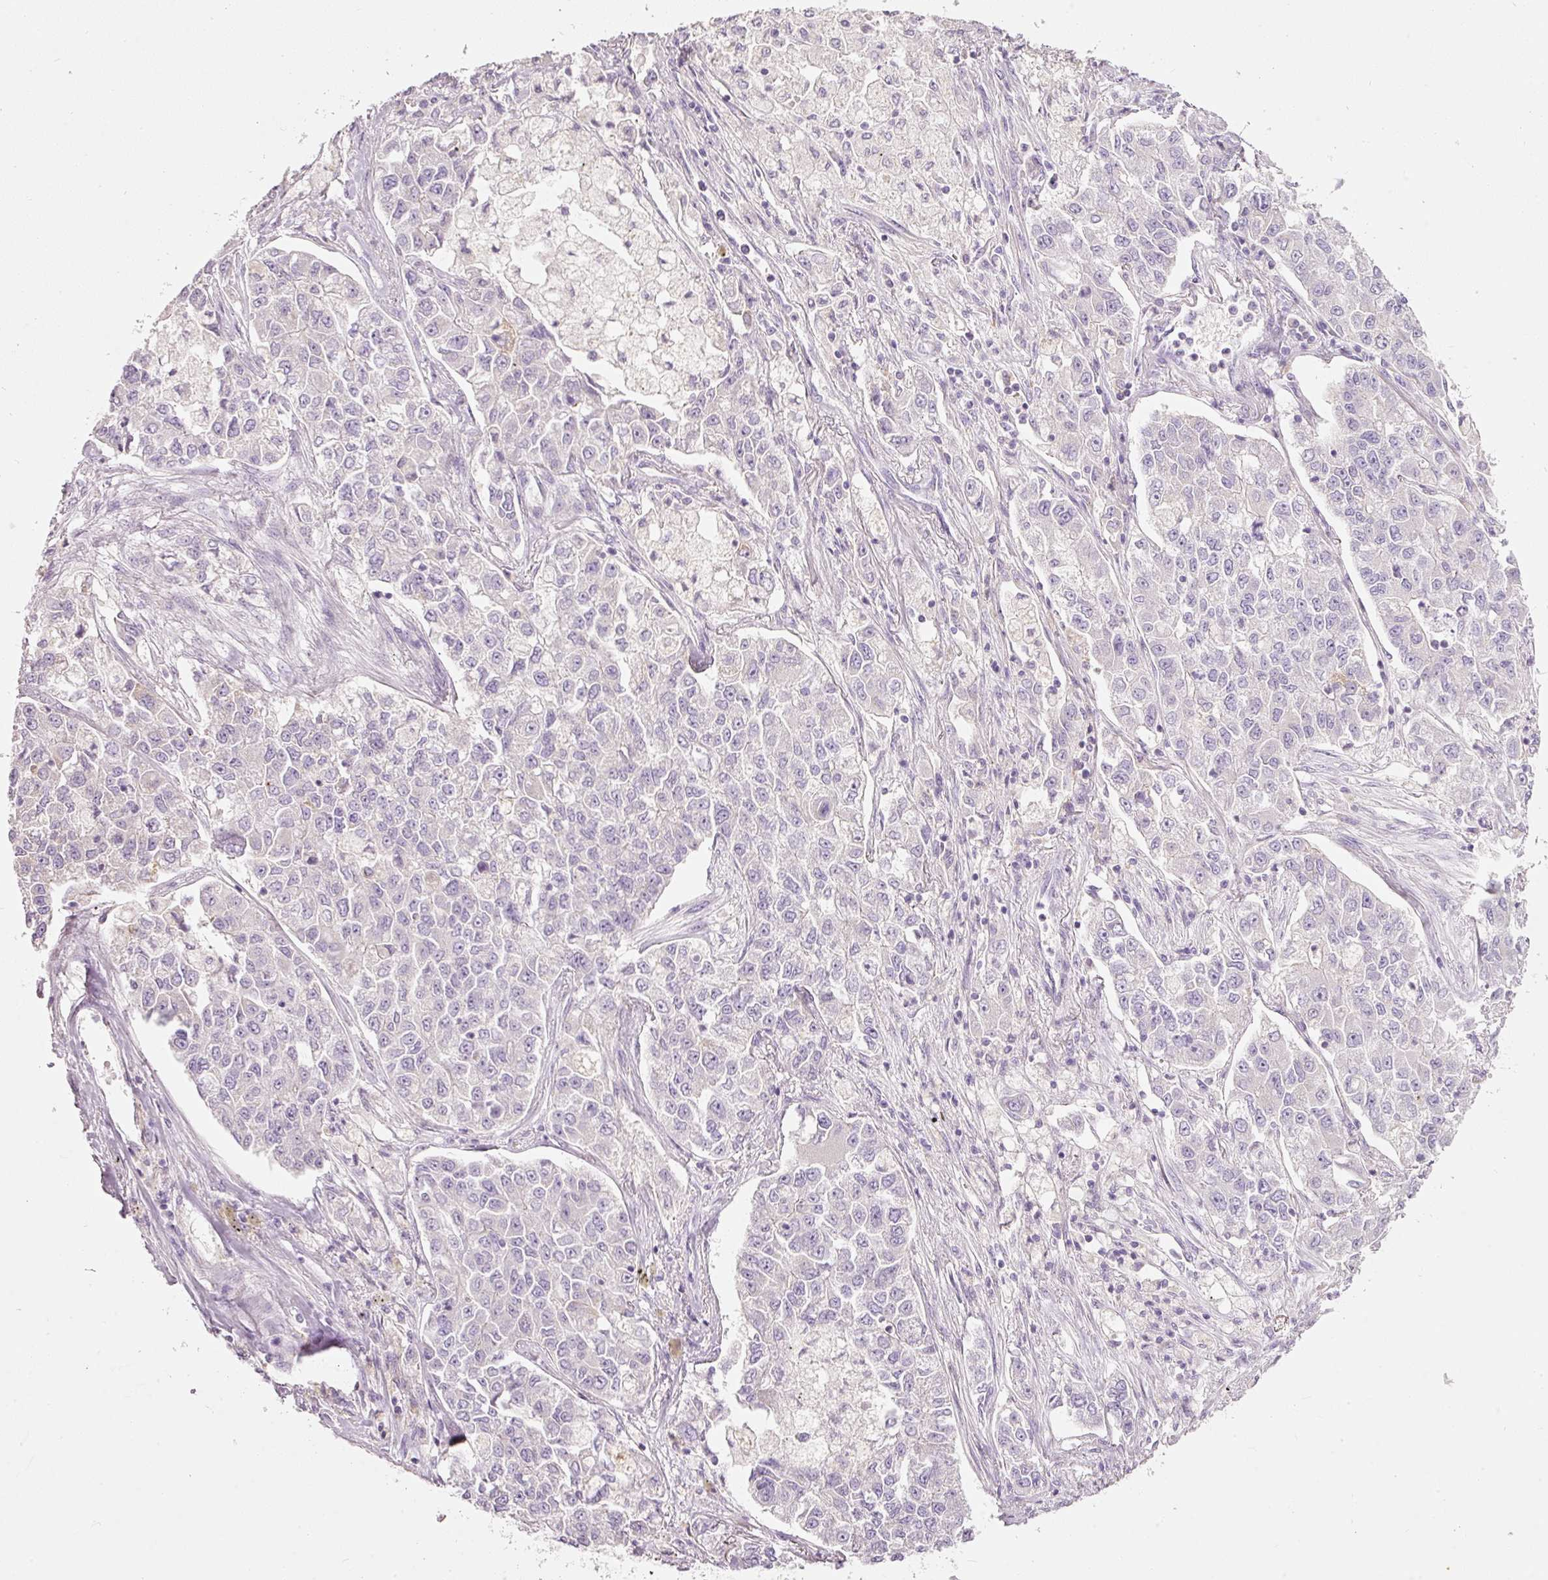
{"staining": {"intensity": "negative", "quantity": "none", "location": "none"}, "tissue": "lung cancer", "cell_type": "Tumor cells", "image_type": "cancer", "snomed": [{"axis": "morphology", "description": "Adenocarcinoma, NOS"}, {"axis": "topography", "description": "Lung"}], "caption": "High power microscopy micrograph of an immunohistochemistry (IHC) micrograph of lung cancer (adenocarcinoma), revealing no significant staining in tumor cells.", "gene": "MTHFD2", "patient": {"sex": "male", "age": 49}}